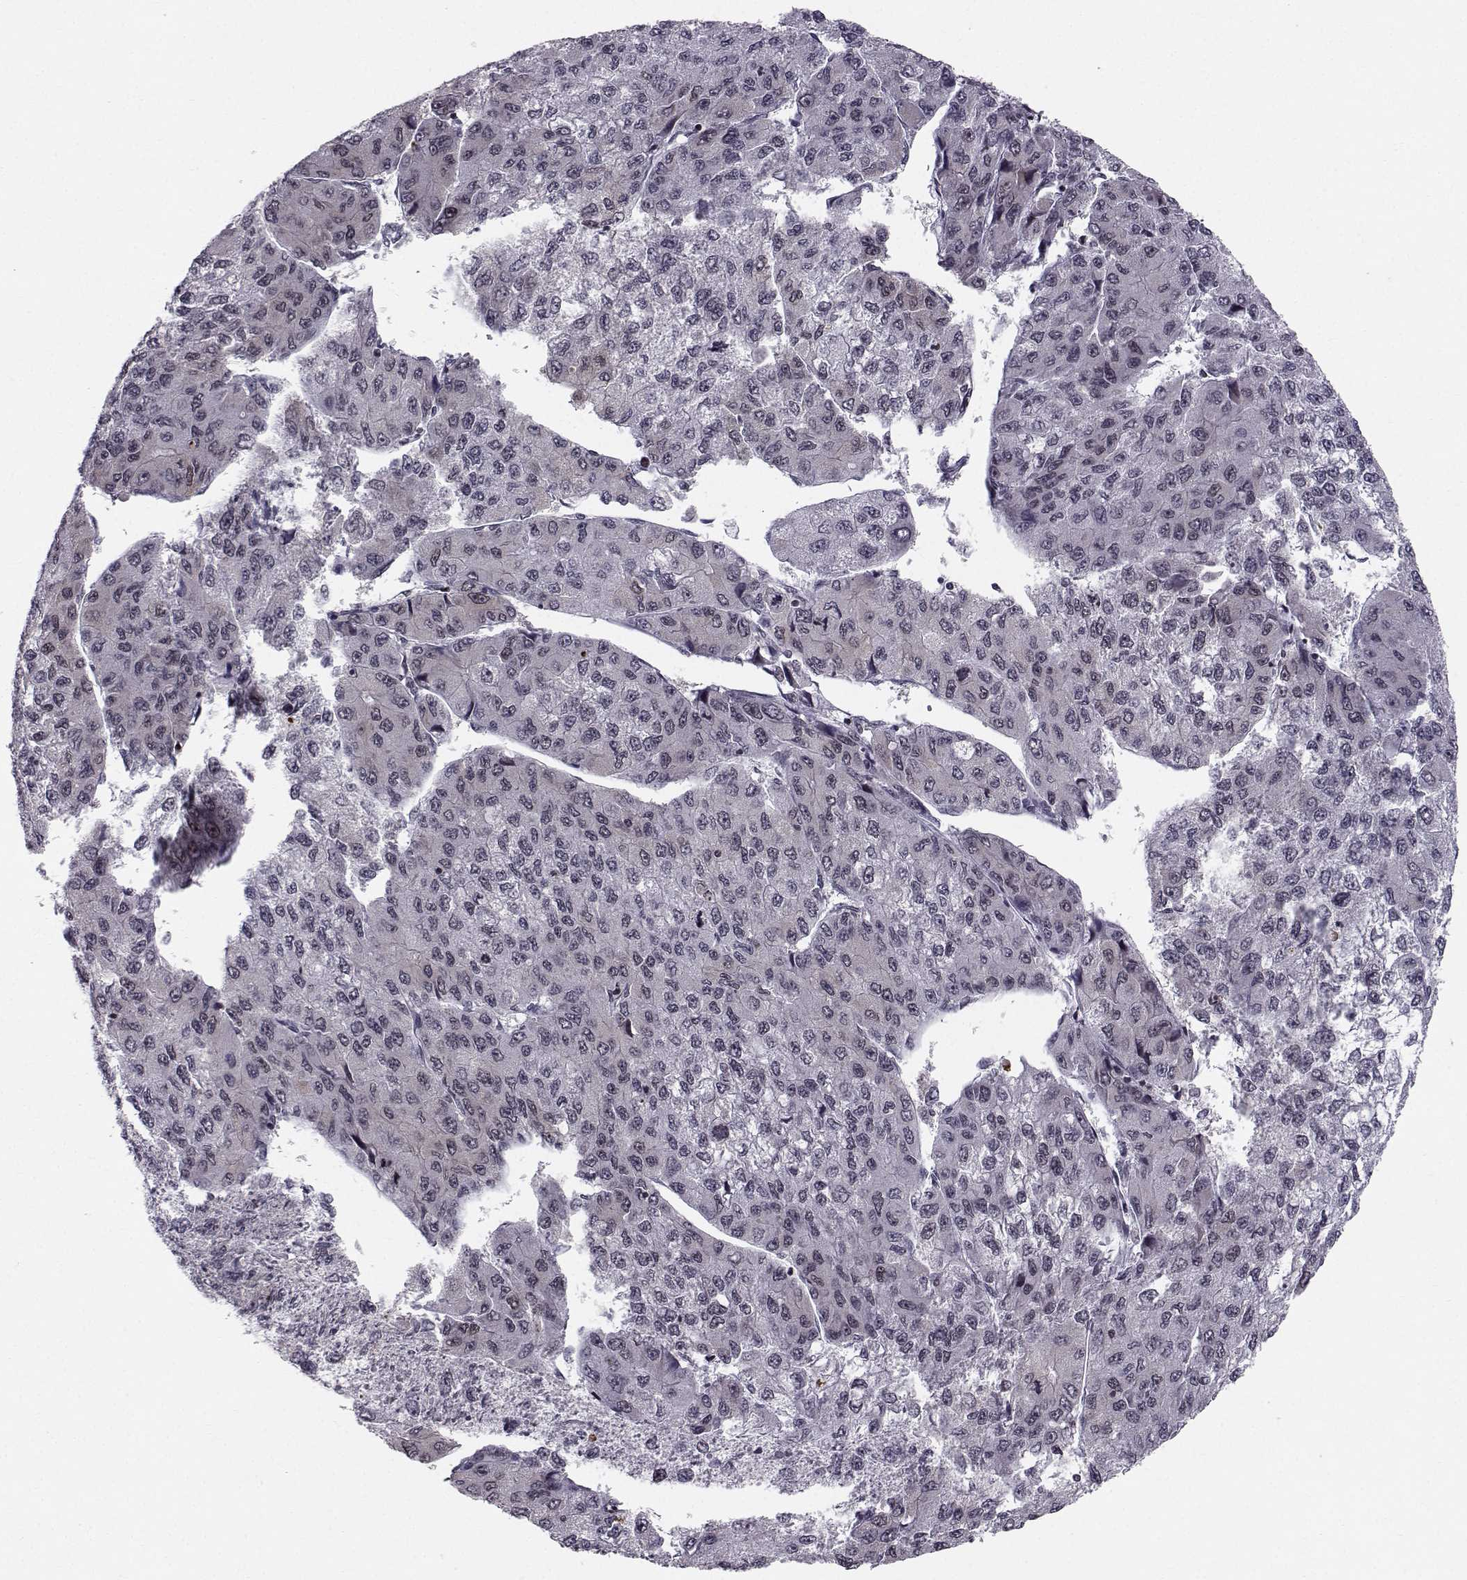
{"staining": {"intensity": "negative", "quantity": "none", "location": "none"}, "tissue": "liver cancer", "cell_type": "Tumor cells", "image_type": "cancer", "snomed": [{"axis": "morphology", "description": "Carcinoma, Hepatocellular, NOS"}, {"axis": "topography", "description": "Liver"}], "caption": "Immunohistochemistry (IHC) photomicrograph of human liver cancer (hepatocellular carcinoma) stained for a protein (brown), which shows no staining in tumor cells. The staining was performed using DAB (3,3'-diaminobenzidine) to visualize the protein expression in brown, while the nuclei were stained in blue with hematoxylin (Magnification: 20x).", "gene": "MARCHF4", "patient": {"sex": "female", "age": 66}}